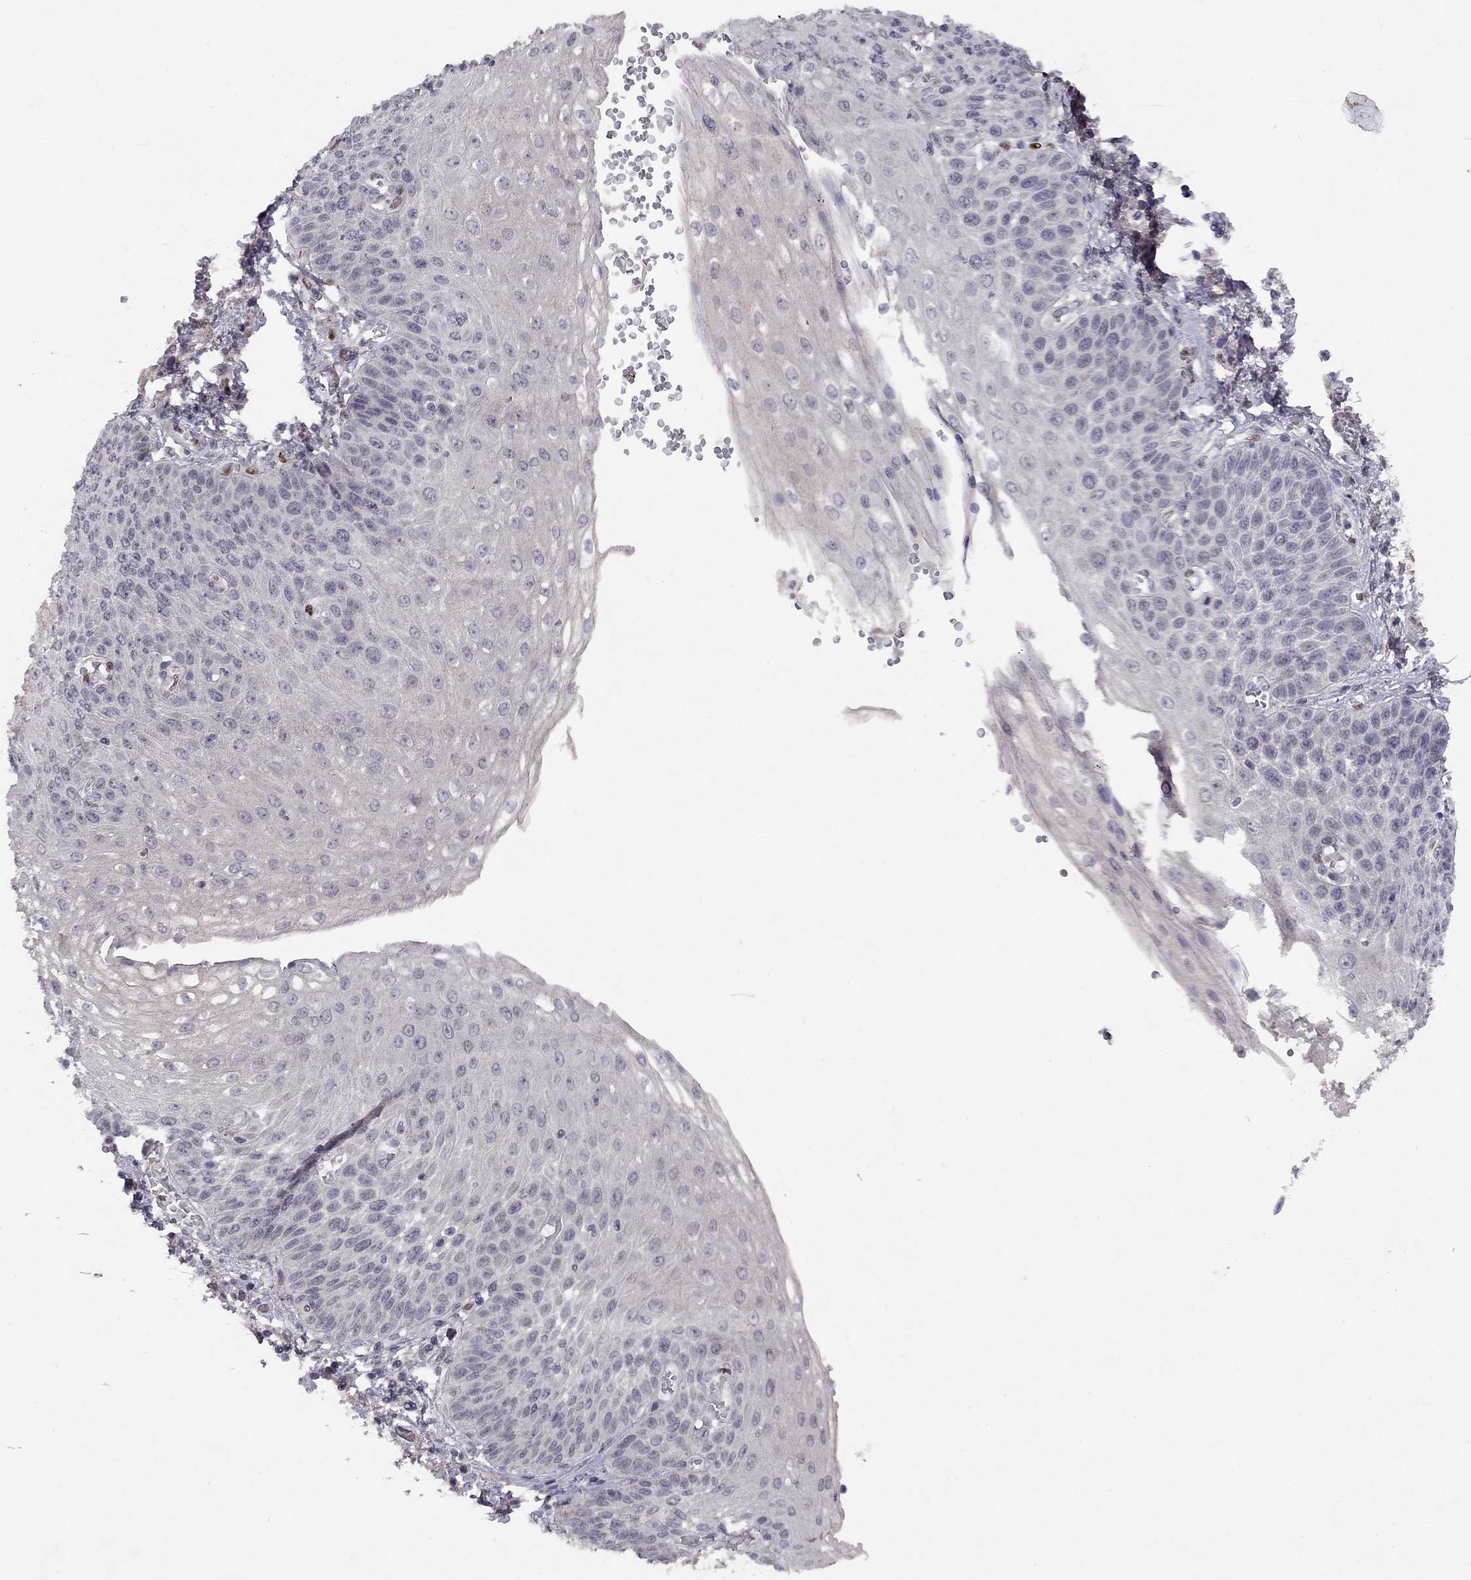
{"staining": {"intensity": "negative", "quantity": "none", "location": "none"}, "tissue": "esophagus", "cell_type": "Squamous epithelial cells", "image_type": "normal", "snomed": [{"axis": "morphology", "description": "Normal tissue, NOS"}, {"axis": "morphology", "description": "Adenocarcinoma, NOS"}, {"axis": "topography", "description": "Esophagus"}], "caption": "This image is of benign esophagus stained with IHC to label a protein in brown with the nuclei are counter-stained blue. There is no staining in squamous epithelial cells. The staining was performed using DAB (3,3'-diaminobenzidine) to visualize the protein expression in brown, while the nuclei were stained in blue with hematoxylin (Magnification: 20x).", "gene": "ESR2", "patient": {"sex": "male", "age": 81}}